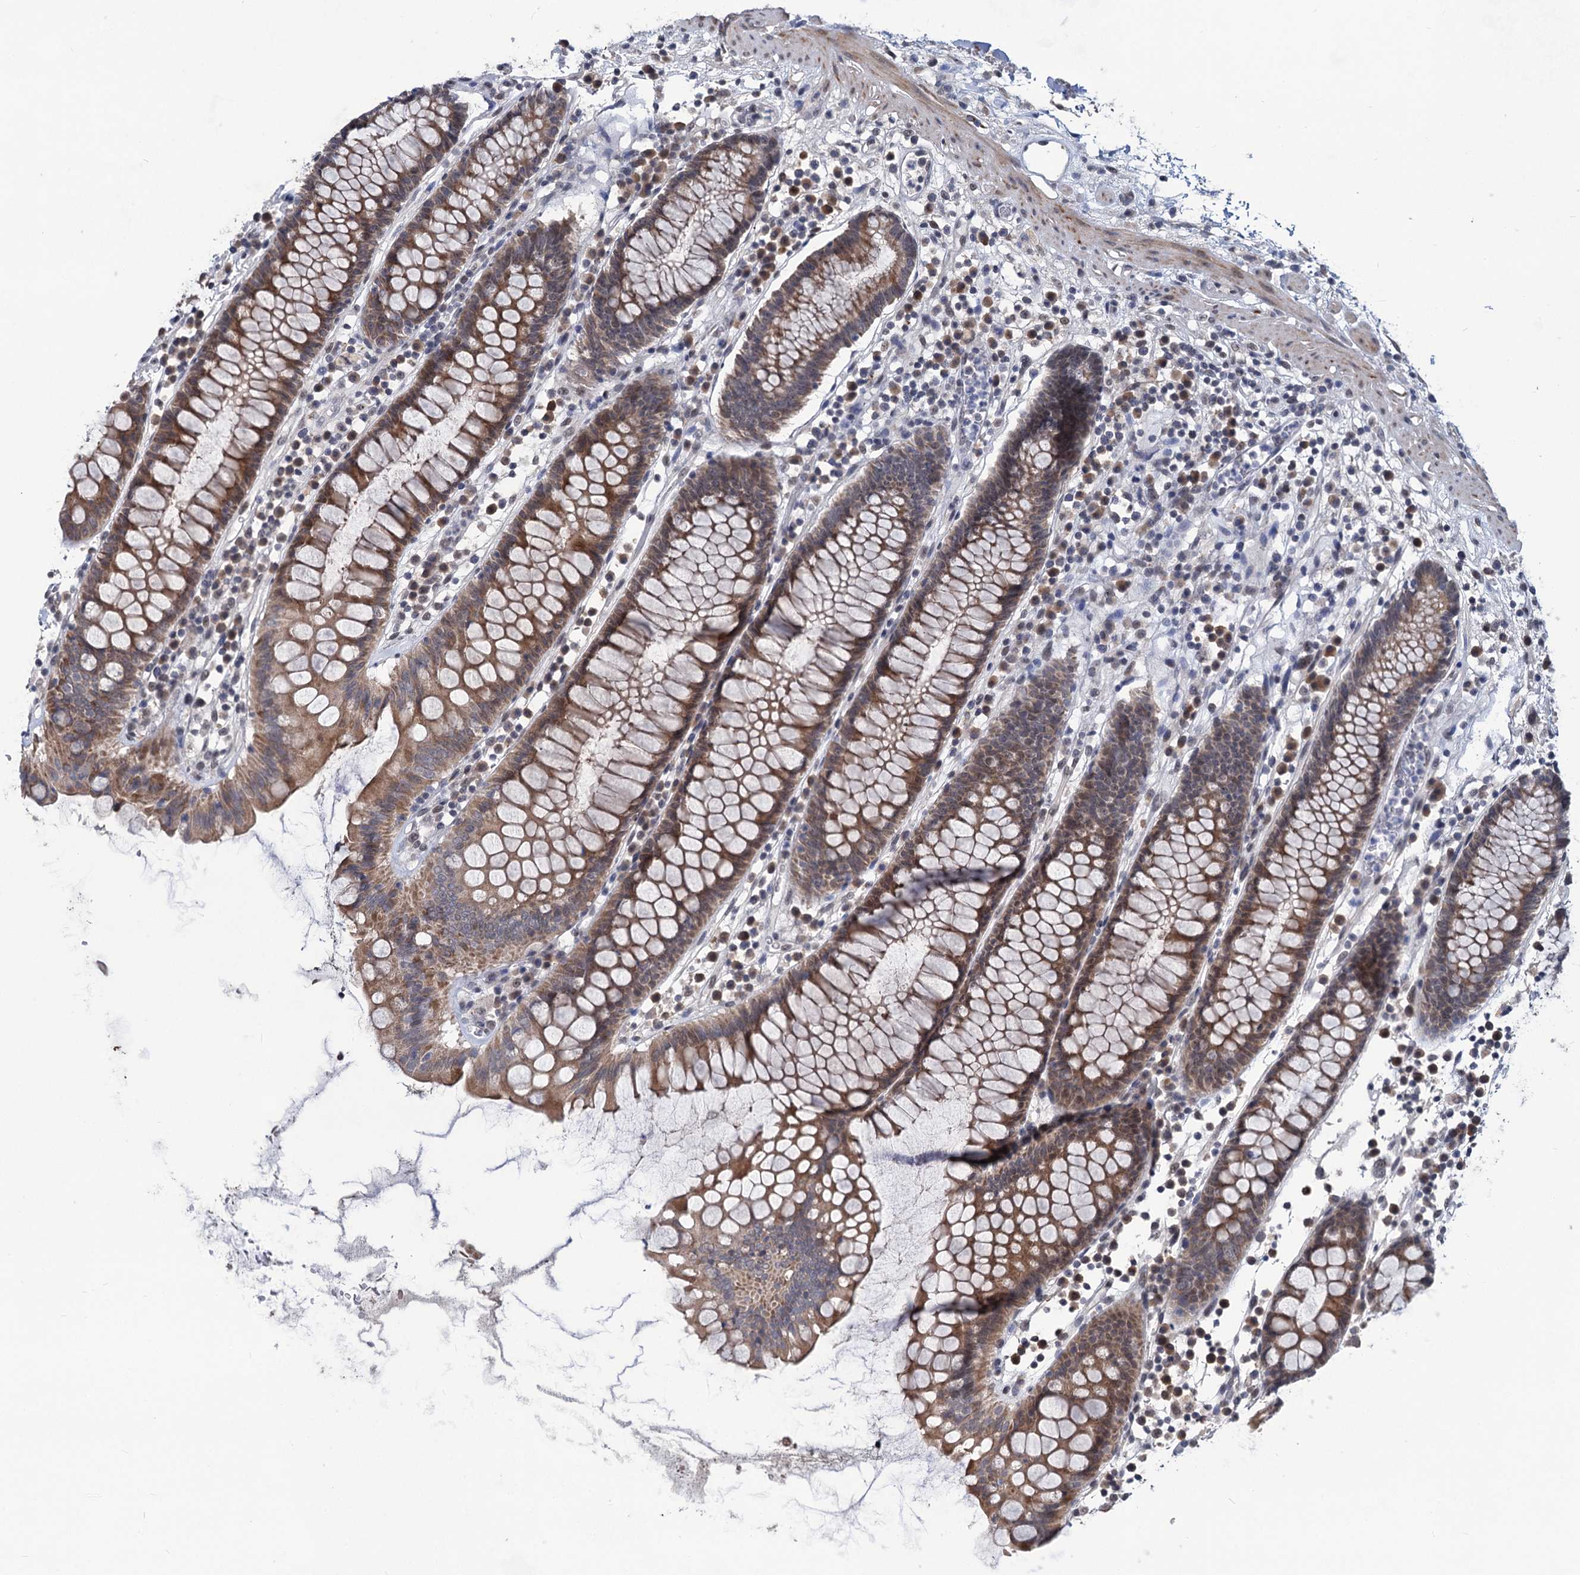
{"staining": {"intensity": "moderate", "quantity": ">75%", "location": "cytoplasmic/membranous"}, "tissue": "colorectal cancer", "cell_type": "Tumor cells", "image_type": "cancer", "snomed": [{"axis": "morphology", "description": "Normal tissue, NOS"}, {"axis": "morphology", "description": "Adenocarcinoma, NOS"}, {"axis": "topography", "description": "Colon"}], "caption": "Immunohistochemical staining of human colorectal cancer (adenocarcinoma) exhibits medium levels of moderate cytoplasmic/membranous expression in approximately >75% of tumor cells.", "gene": "TTC17", "patient": {"sex": "female", "age": 75}}